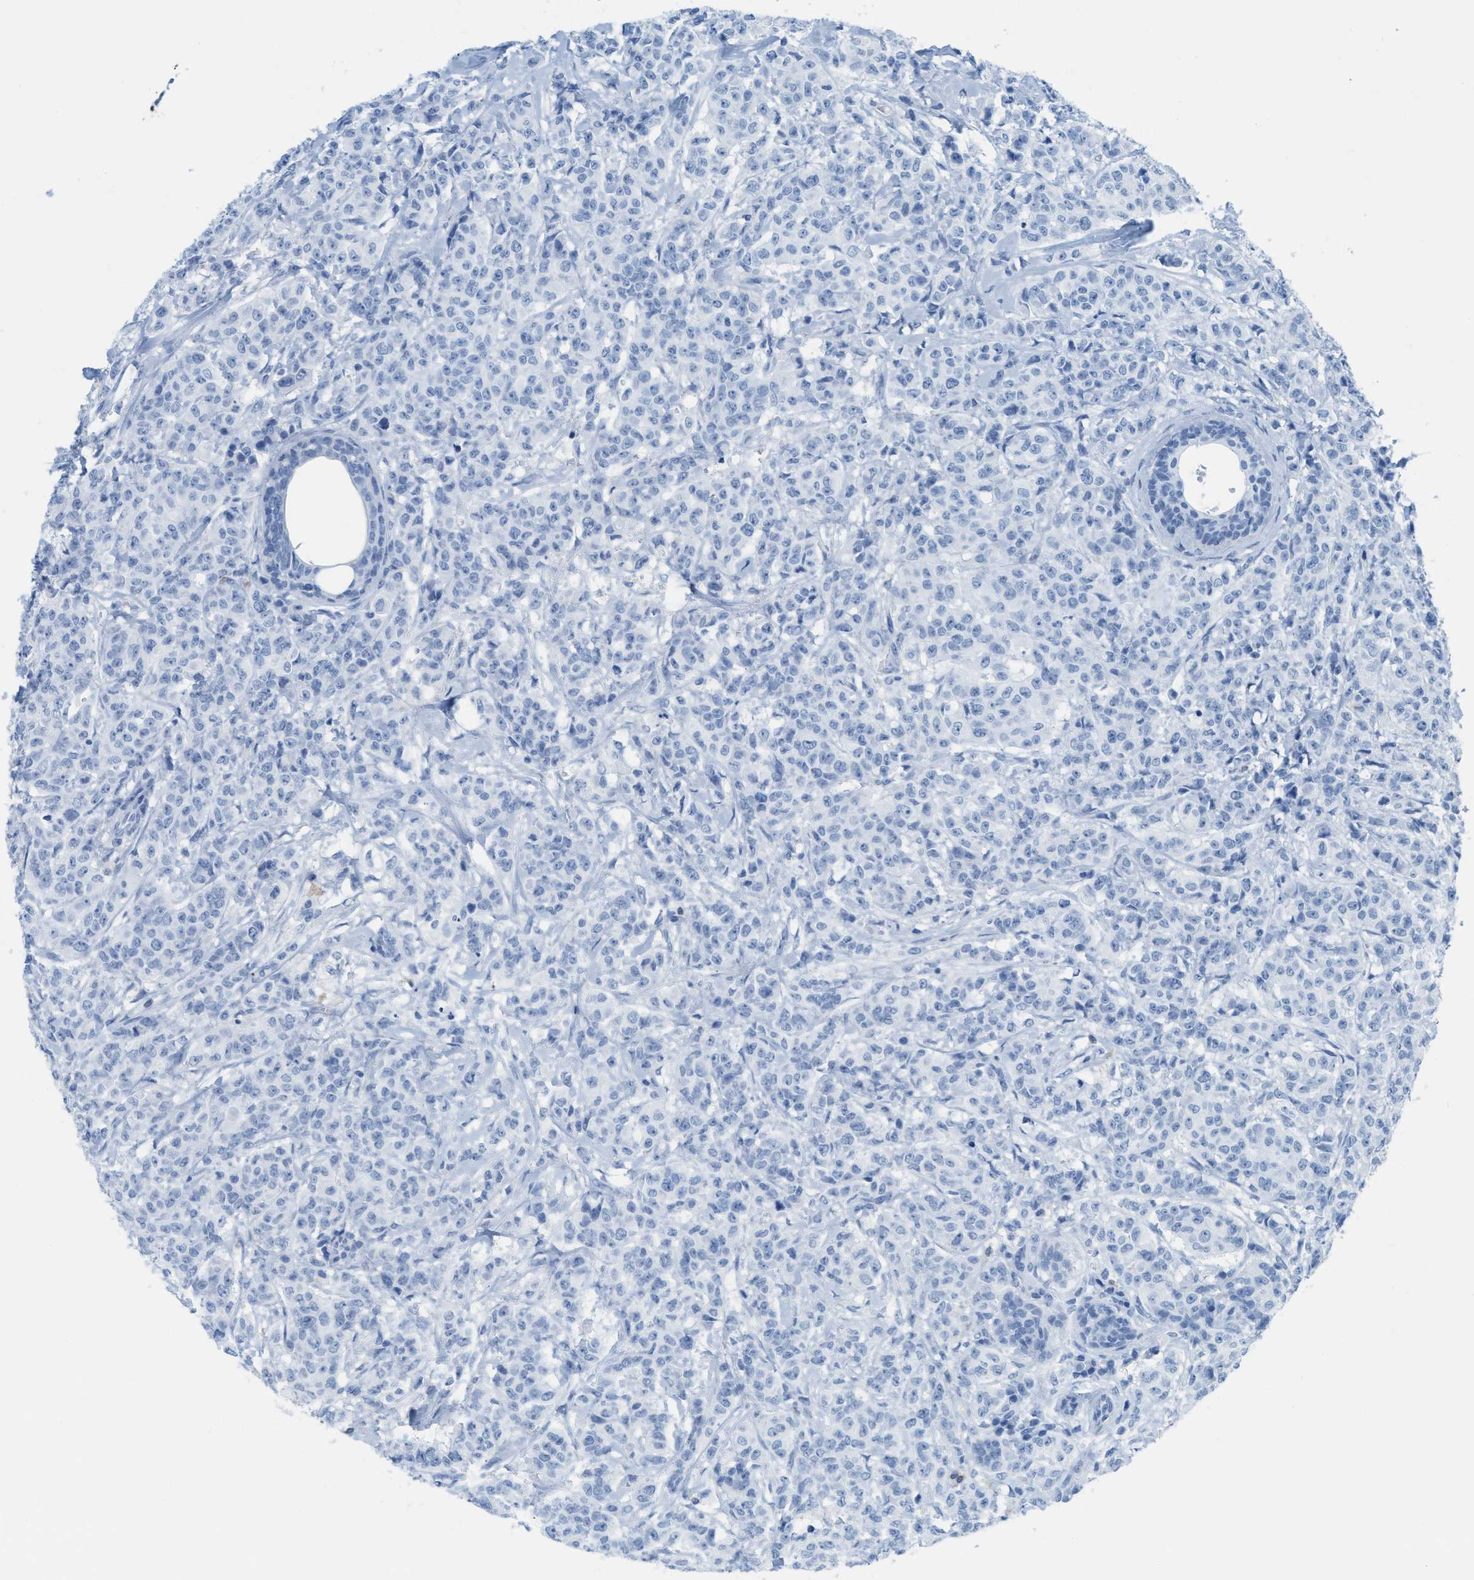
{"staining": {"intensity": "negative", "quantity": "none", "location": "none"}, "tissue": "breast cancer", "cell_type": "Tumor cells", "image_type": "cancer", "snomed": [{"axis": "morphology", "description": "Normal tissue, NOS"}, {"axis": "morphology", "description": "Duct carcinoma"}, {"axis": "topography", "description": "Breast"}], "caption": "This is a photomicrograph of immunohistochemistry (IHC) staining of breast cancer, which shows no staining in tumor cells. (DAB IHC with hematoxylin counter stain).", "gene": "ASGR1", "patient": {"sex": "female", "age": 40}}